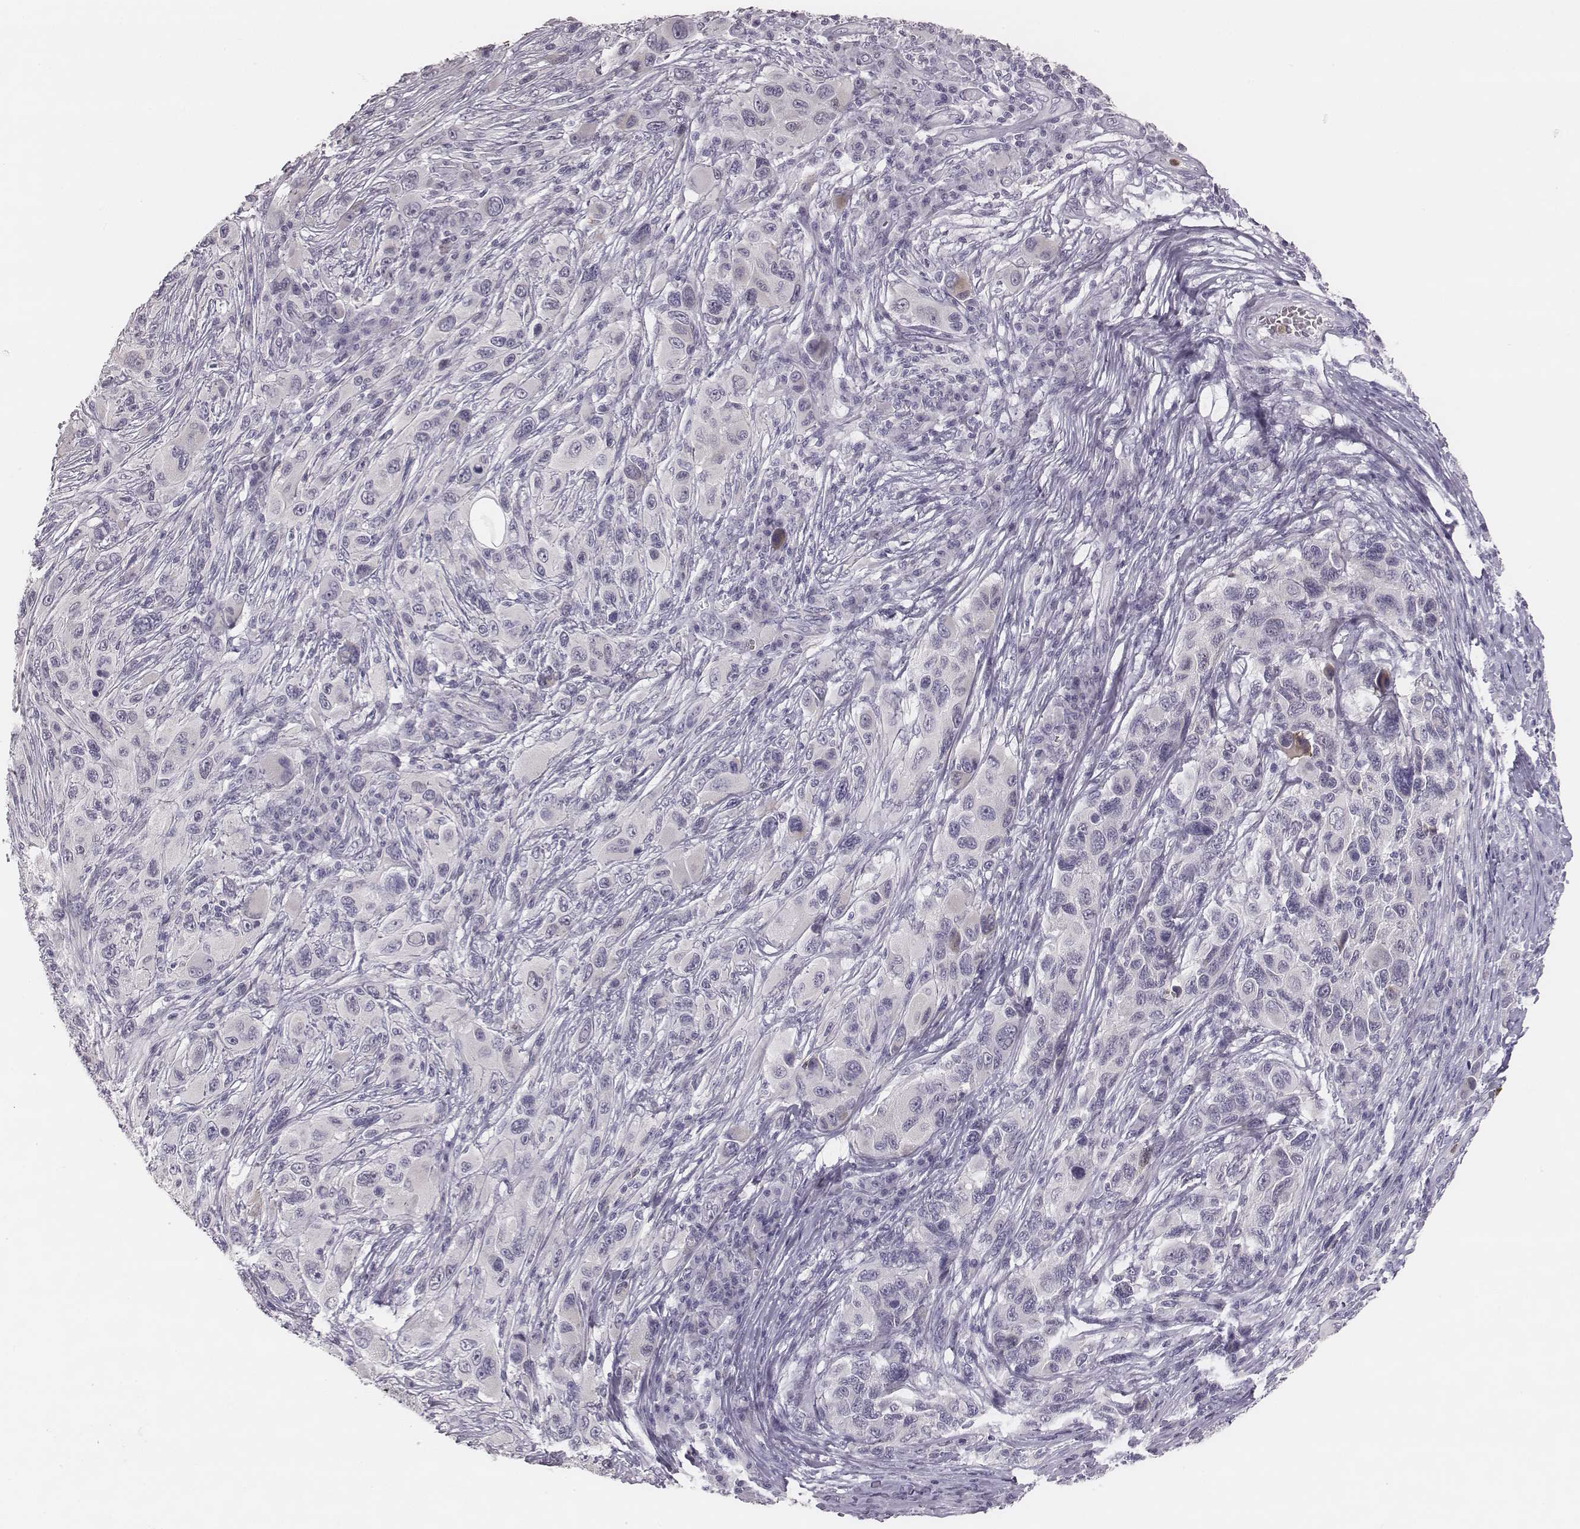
{"staining": {"intensity": "negative", "quantity": "none", "location": "none"}, "tissue": "melanoma", "cell_type": "Tumor cells", "image_type": "cancer", "snomed": [{"axis": "morphology", "description": "Malignant melanoma, NOS"}, {"axis": "topography", "description": "Skin"}], "caption": "High magnification brightfield microscopy of melanoma stained with DAB (brown) and counterstained with hematoxylin (blue): tumor cells show no significant positivity.", "gene": "KCNJ12", "patient": {"sex": "male", "age": 53}}